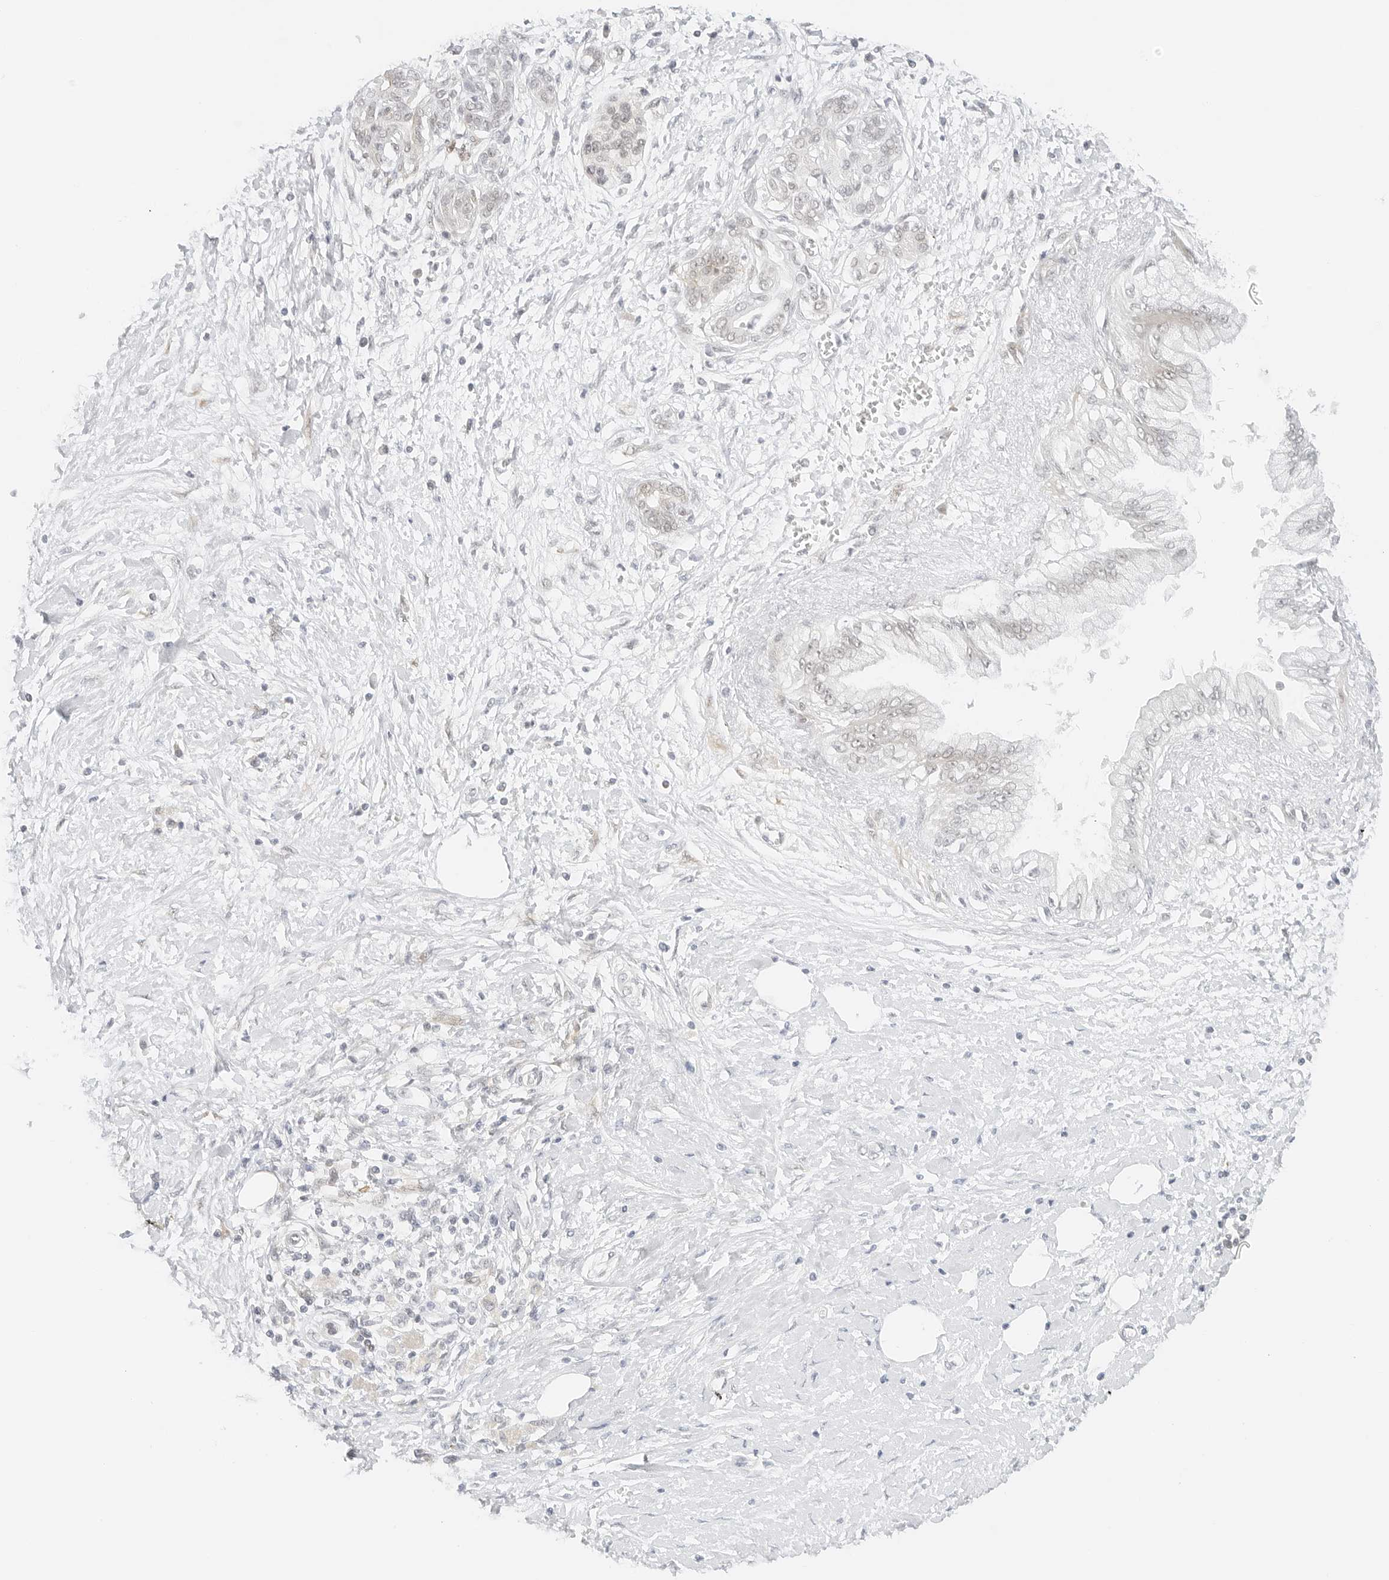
{"staining": {"intensity": "weak", "quantity": "<25%", "location": "nuclear"}, "tissue": "pancreatic cancer", "cell_type": "Tumor cells", "image_type": "cancer", "snomed": [{"axis": "morphology", "description": "Adenocarcinoma, NOS"}, {"axis": "topography", "description": "Pancreas"}], "caption": "DAB immunohistochemical staining of human pancreatic cancer (adenocarcinoma) displays no significant staining in tumor cells.", "gene": "NEO1", "patient": {"sex": "male", "age": 58}}